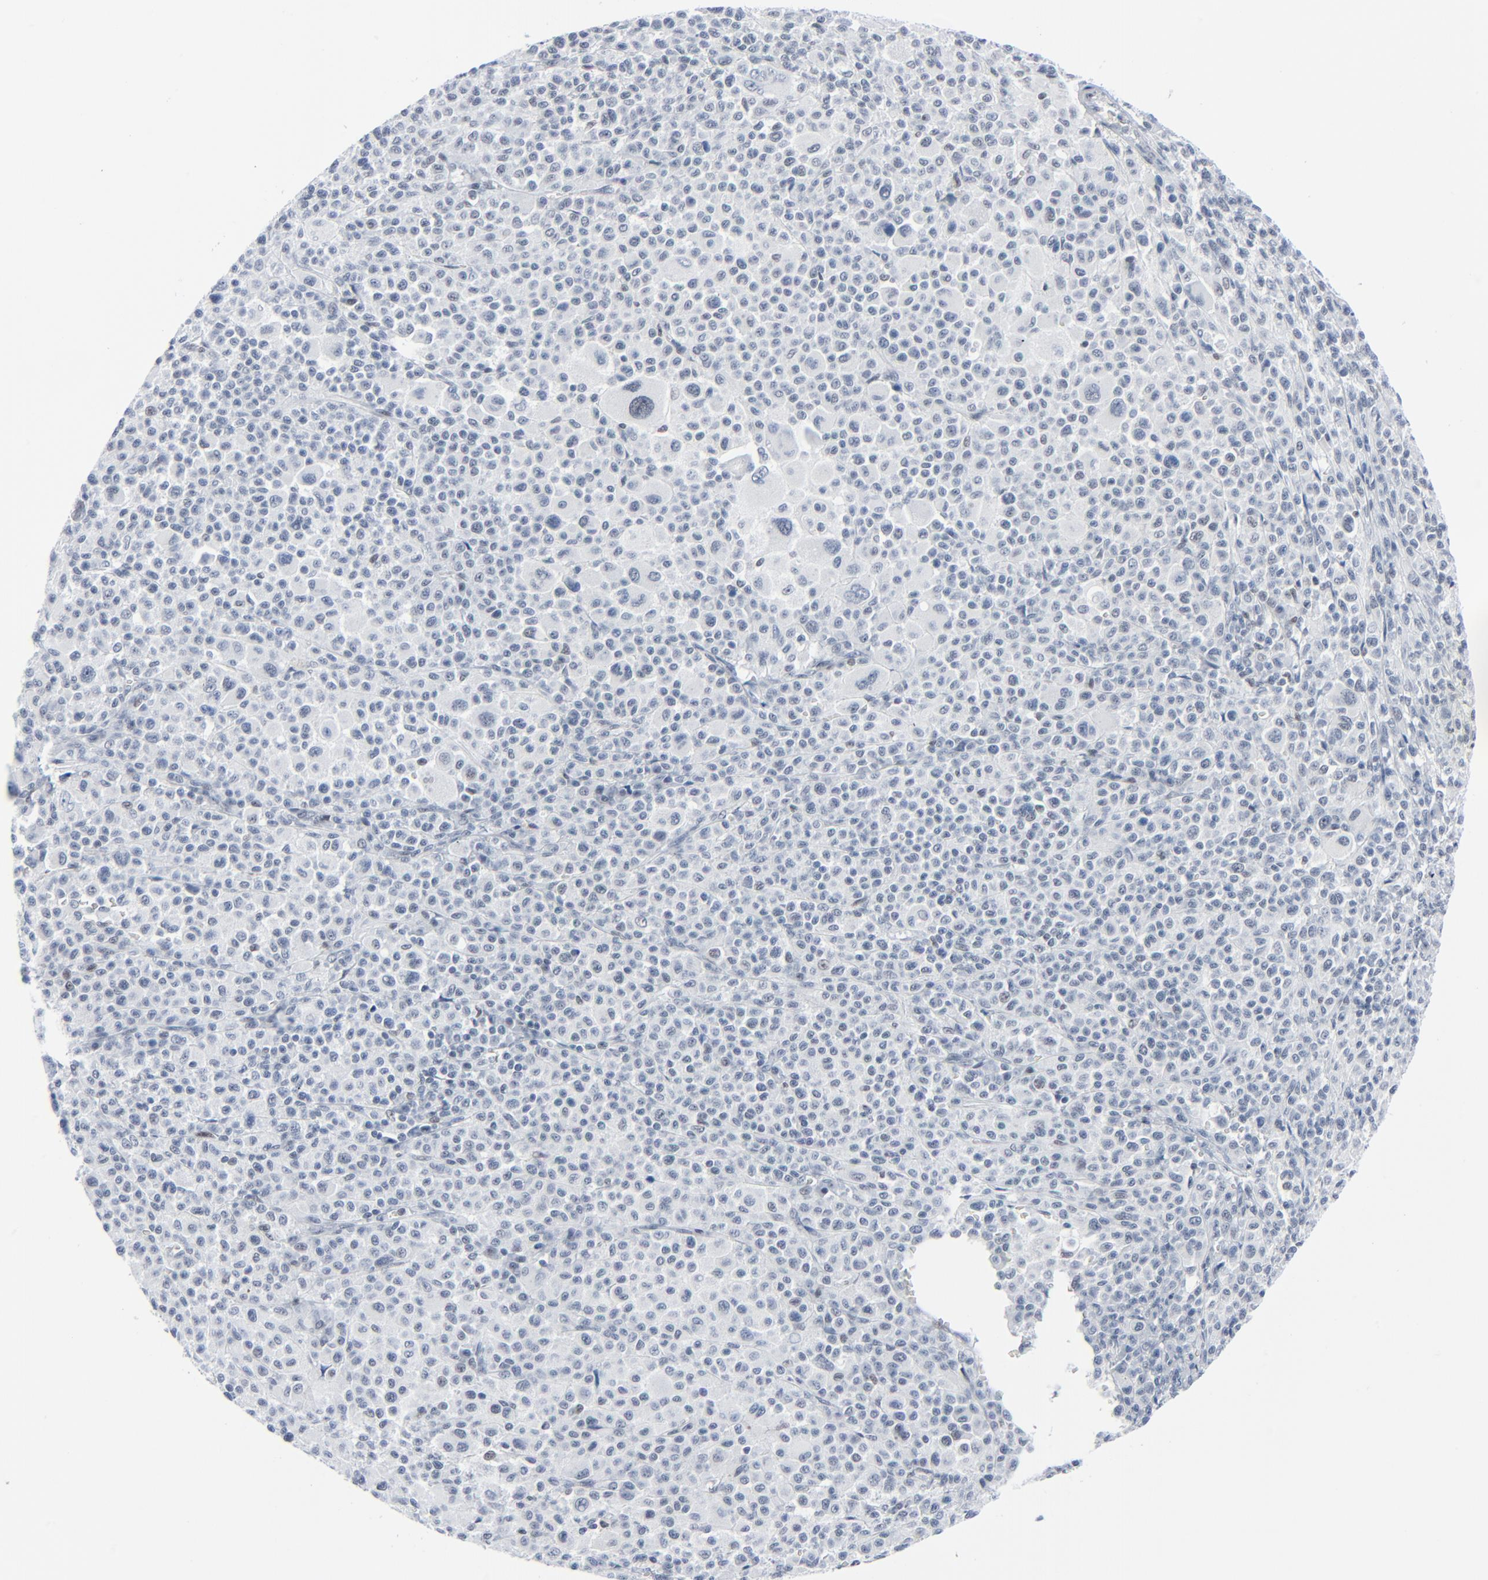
{"staining": {"intensity": "weak", "quantity": "<25%", "location": "nuclear"}, "tissue": "melanoma", "cell_type": "Tumor cells", "image_type": "cancer", "snomed": [{"axis": "morphology", "description": "Malignant melanoma, Metastatic site"}, {"axis": "topography", "description": "Skin"}], "caption": "Micrograph shows no protein staining in tumor cells of melanoma tissue.", "gene": "SIRT1", "patient": {"sex": "female", "age": 74}}